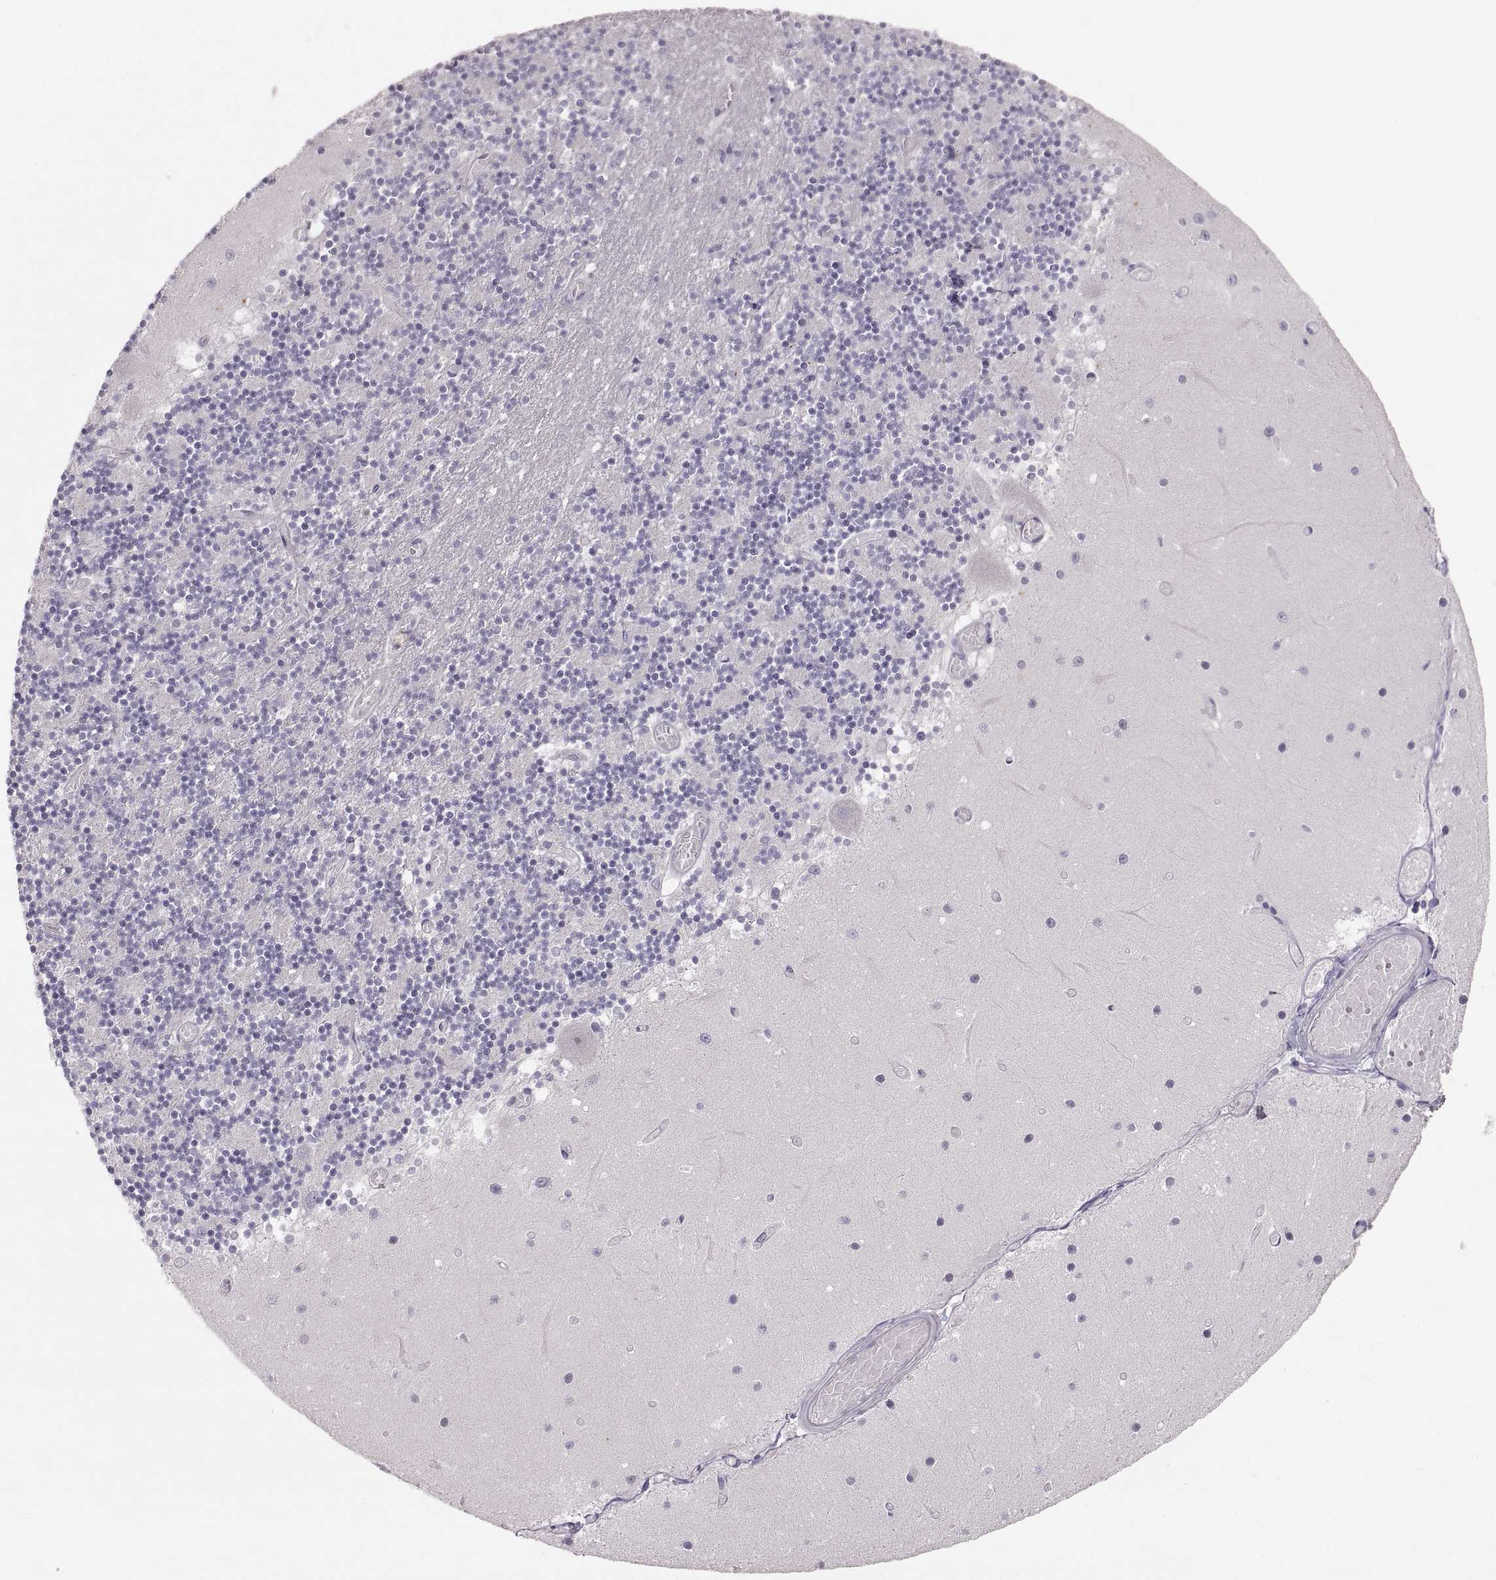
{"staining": {"intensity": "negative", "quantity": "none", "location": "none"}, "tissue": "cerebellum", "cell_type": "Cells in granular layer", "image_type": "normal", "snomed": [{"axis": "morphology", "description": "Normal tissue, NOS"}, {"axis": "topography", "description": "Cerebellum"}], "caption": "This is an IHC photomicrograph of unremarkable human cerebellum. There is no staining in cells in granular layer.", "gene": "RUNDC3A", "patient": {"sex": "female", "age": 28}}